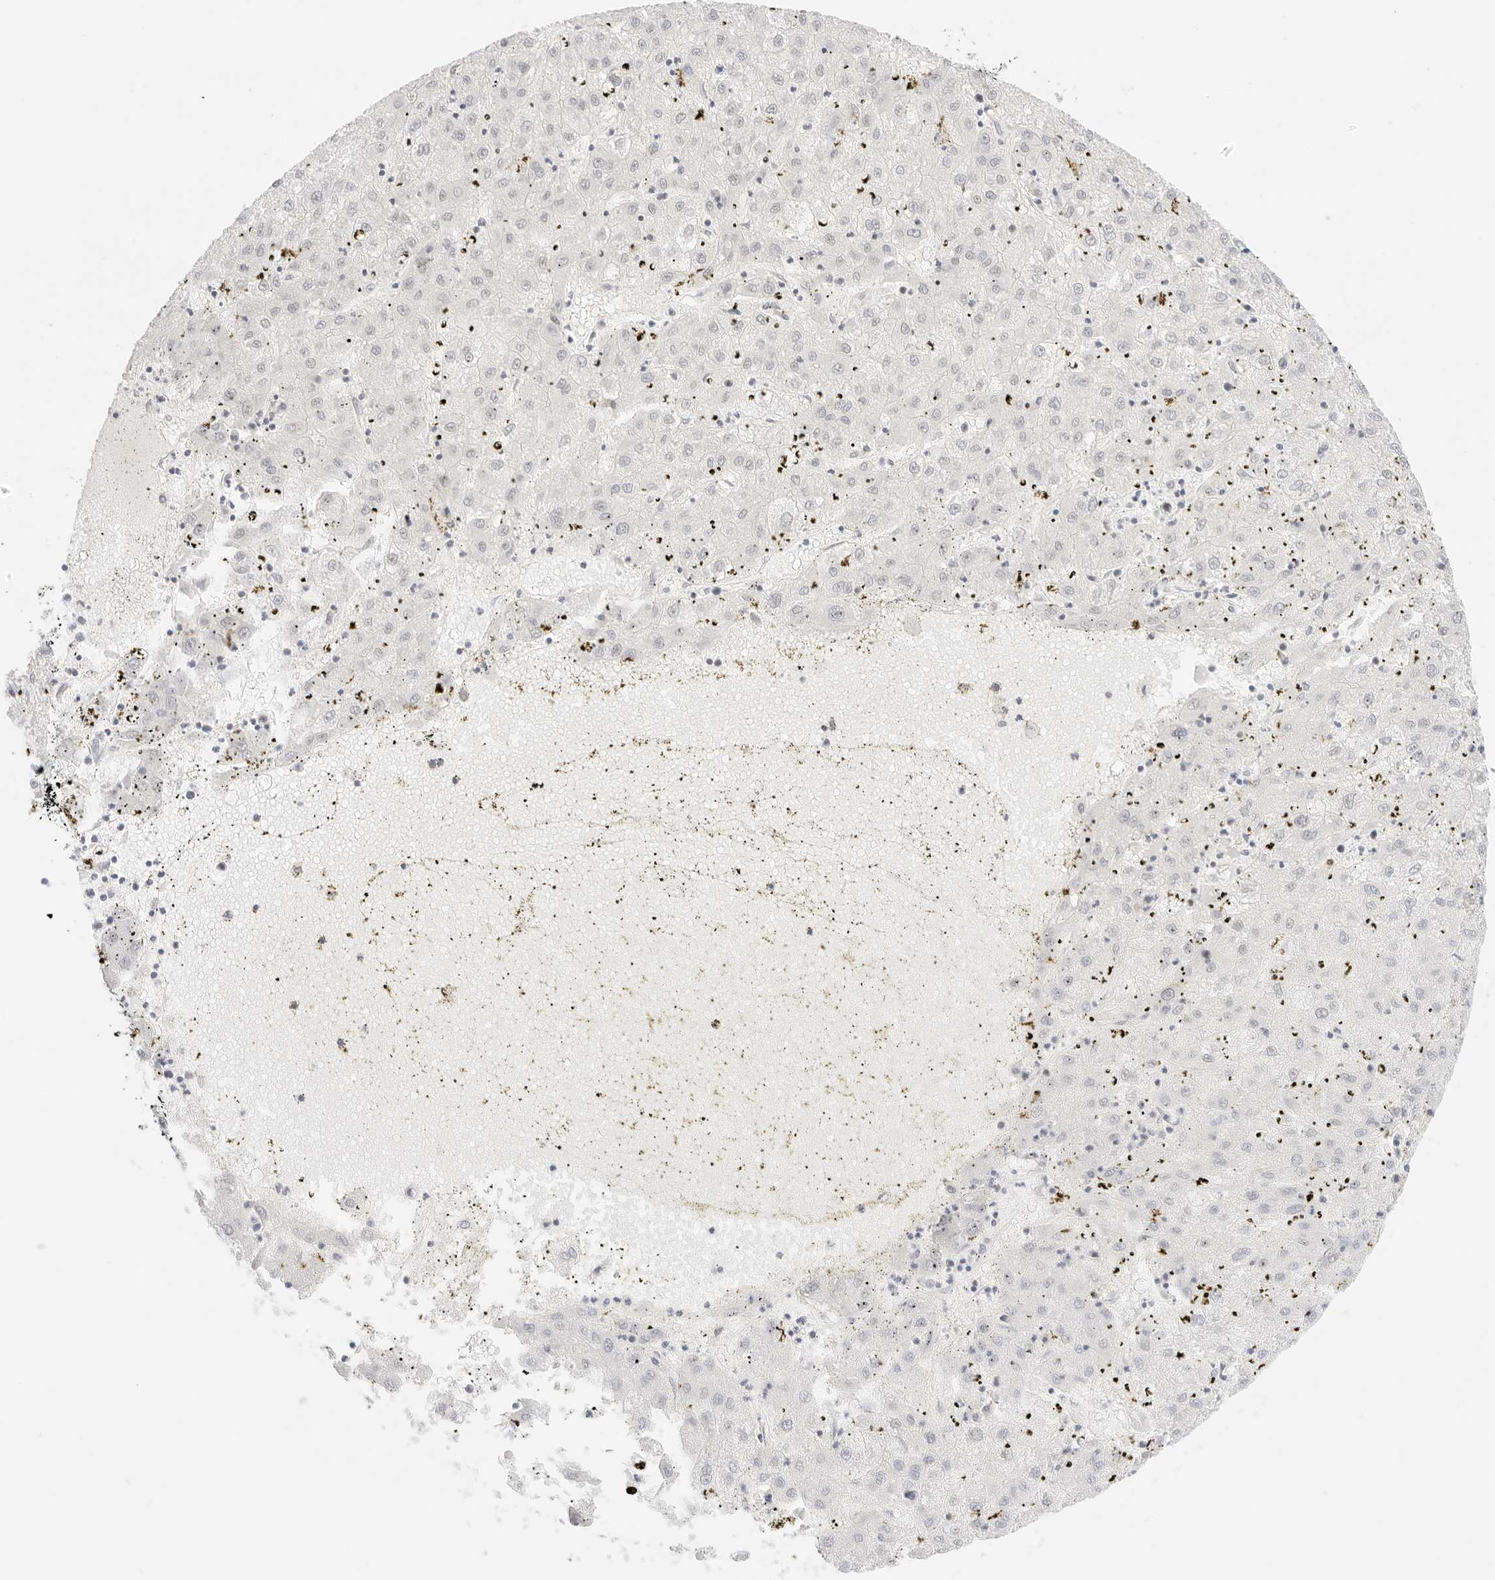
{"staining": {"intensity": "negative", "quantity": "none", "location": "none"}, "tissue": "liver cancer", "cell_type": "Tumor cells", "image_type": "cancer", "snomed": [{"axis": "morphology", "description": "Carcinoma, Hepatocellular, NOS"}, {"axis": "topography", "description": "Liver"}], "caption": "Immunohistochemistry (IHC) micrograph of liver cancer (hepatocellular carcinoma) stained for a protein (brown), which exhibits no expression in tumor cells. (DAB immunohistochemistry with hematoxylin counter stain).", "gene": "ITGA6", "patient": {"sex": "male", "age": 72}}